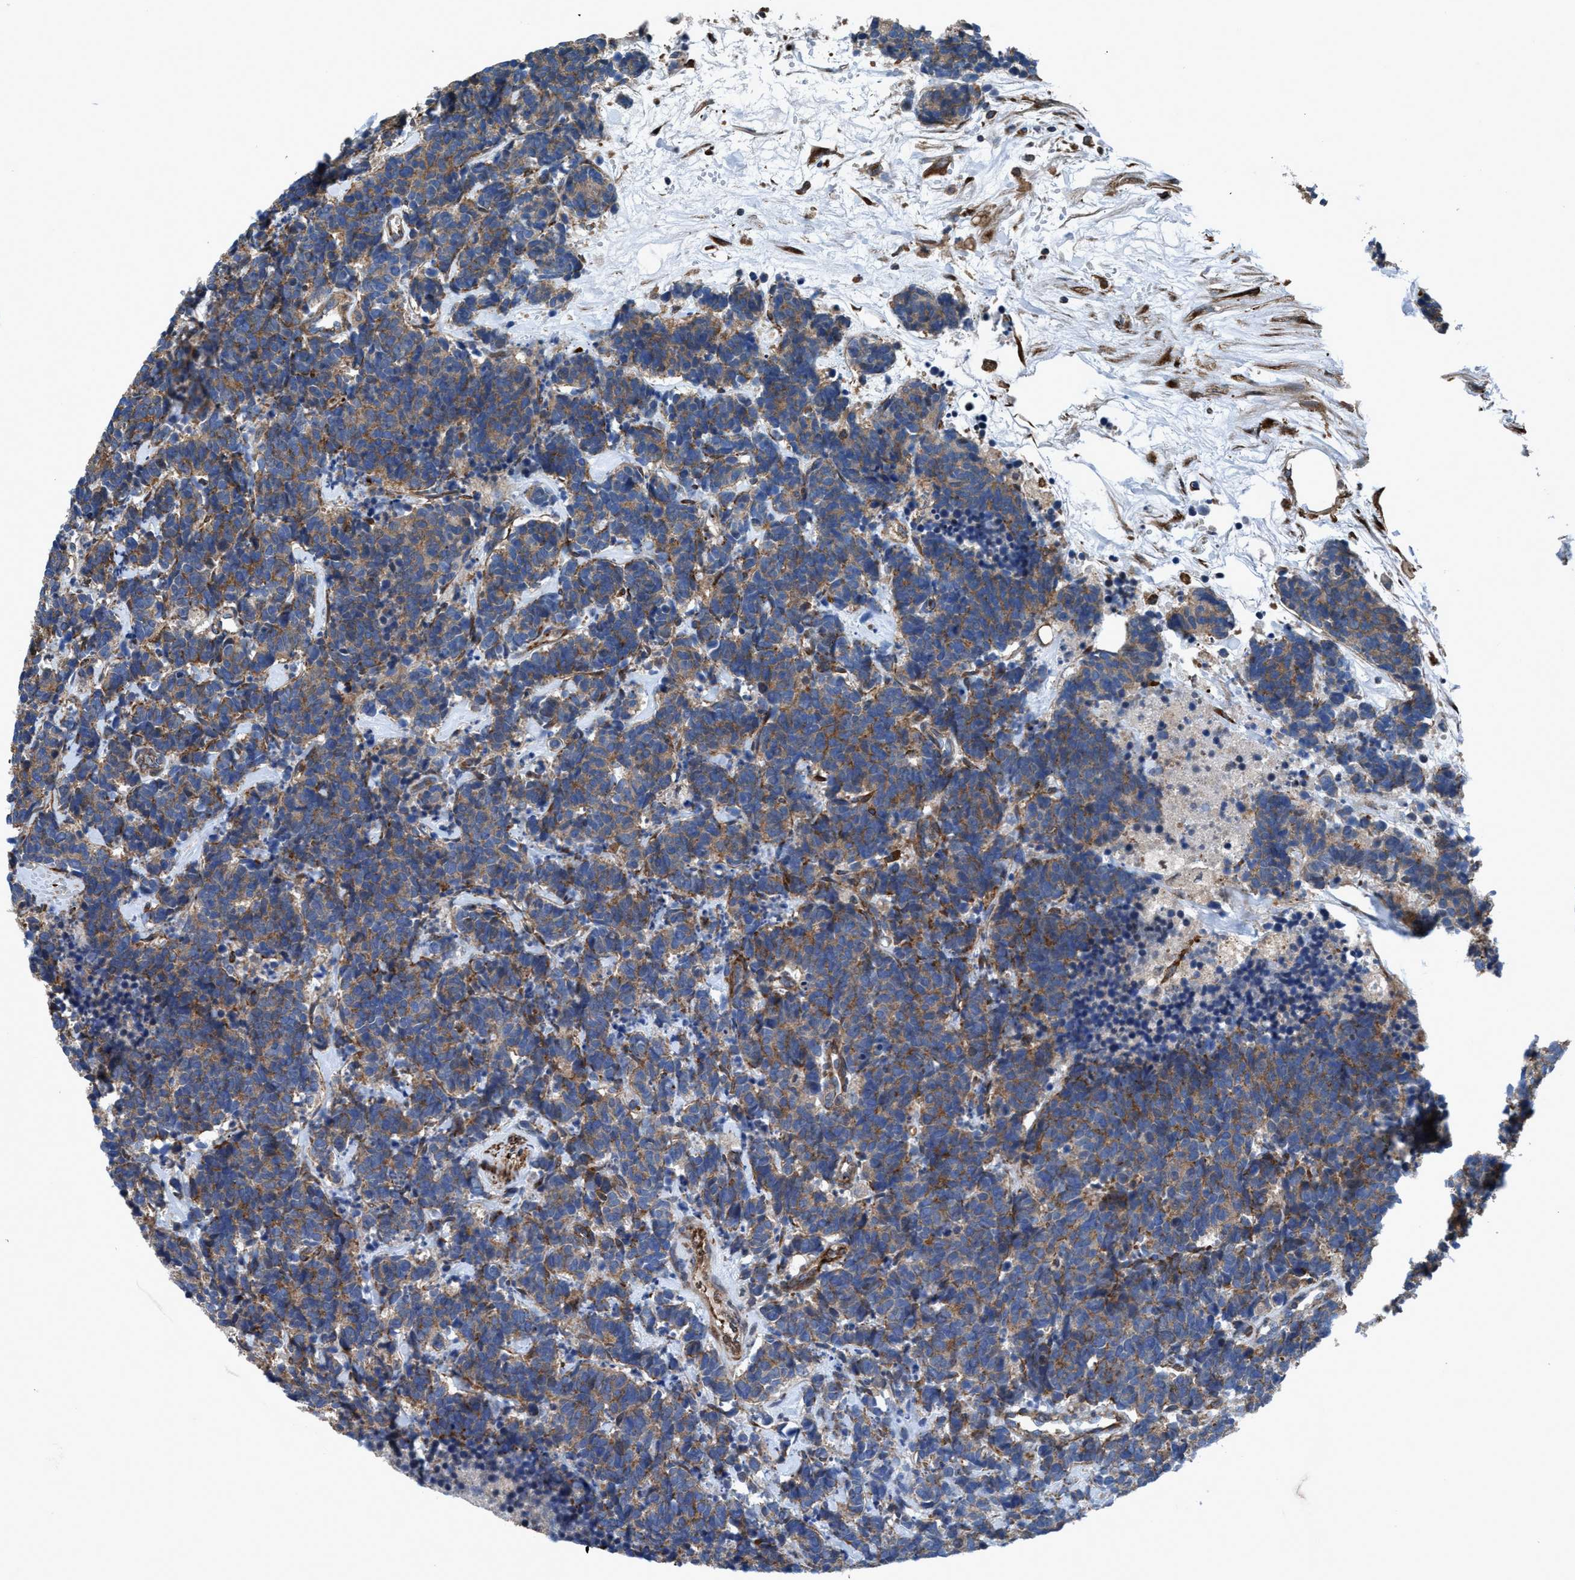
{"staining": {"intensity": "moderate", "quantity": ">75%", "location": "cytoplasmic/membranous"}, "tissue": "carcinoid", "cell_type": "Tumor cells", "image_type": "cancer", "snomed": [{"axis": "morphology", "description": "Carcinoma, NOS"}, {"axis": "morphology", "description": "Carcinoid, malignant, NOS"}, {"axis": "topography", "description": "Urinary bladder"}], "caption": "Human carcinoma stained for a protein (brown) displays moderate cytoplasmic/membranous positive staining in about >75% of tumor cells.", "gene": "NMT1", "patient": {"sex": "male", "age": 57}}